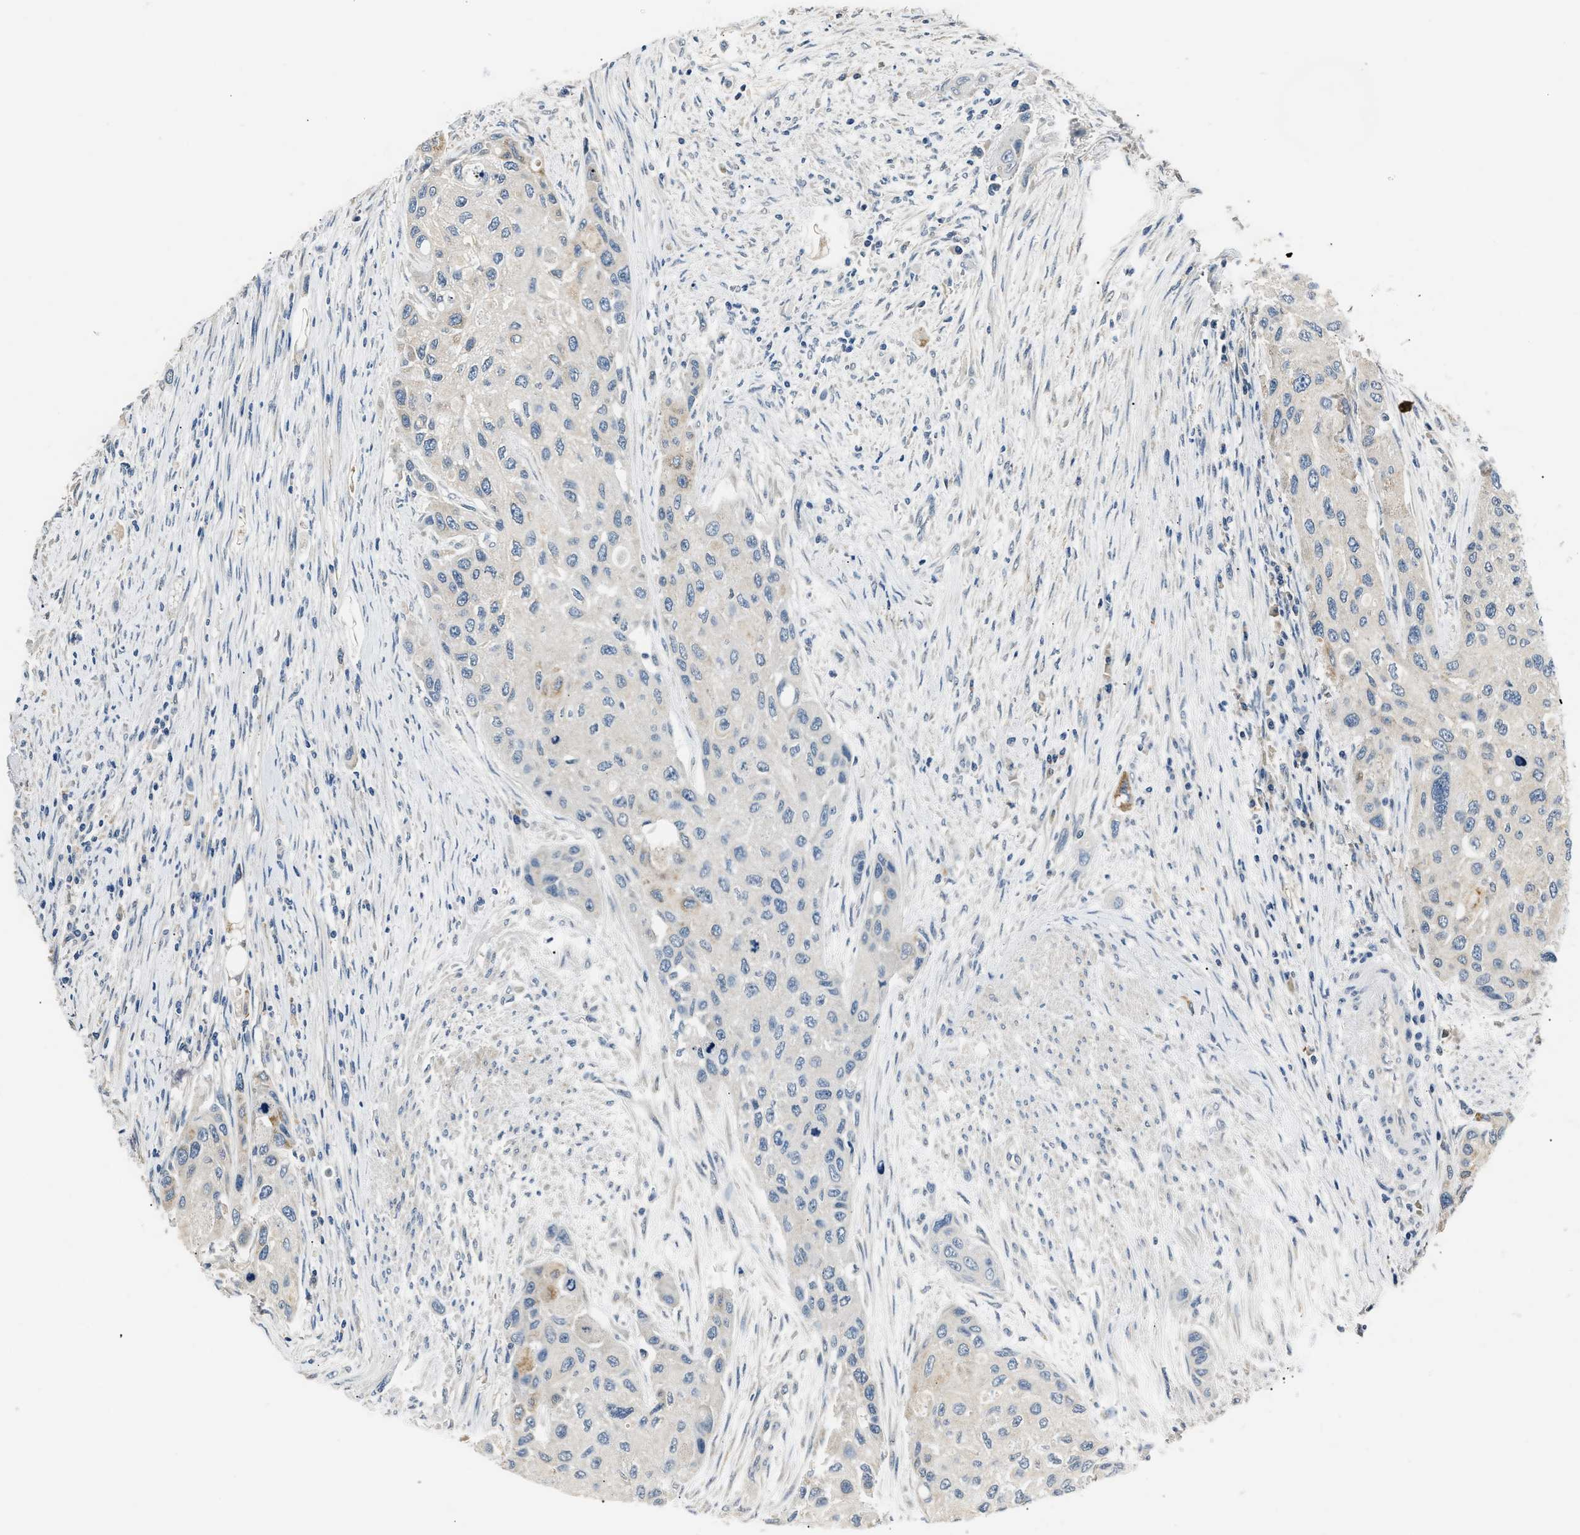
{"staining": {"intensity": "negative", "quantity": "none", "location": "none"}, "tissue": "urothelial cancer", "cell_type": "Tumor cells", "image_type": "cancer", "snomed": [{"axis": "morphology", "description": "Urothelial carcinoma, High grade"}, {"axis": "topography", "description": "Urinary bladder"}], "caption": "Urothelial cancer was stained to show a protein in brown. There is no significant positivity in tumor cells.", "gene": "INHA", "patient": {"sex": "female", "age": 56}}